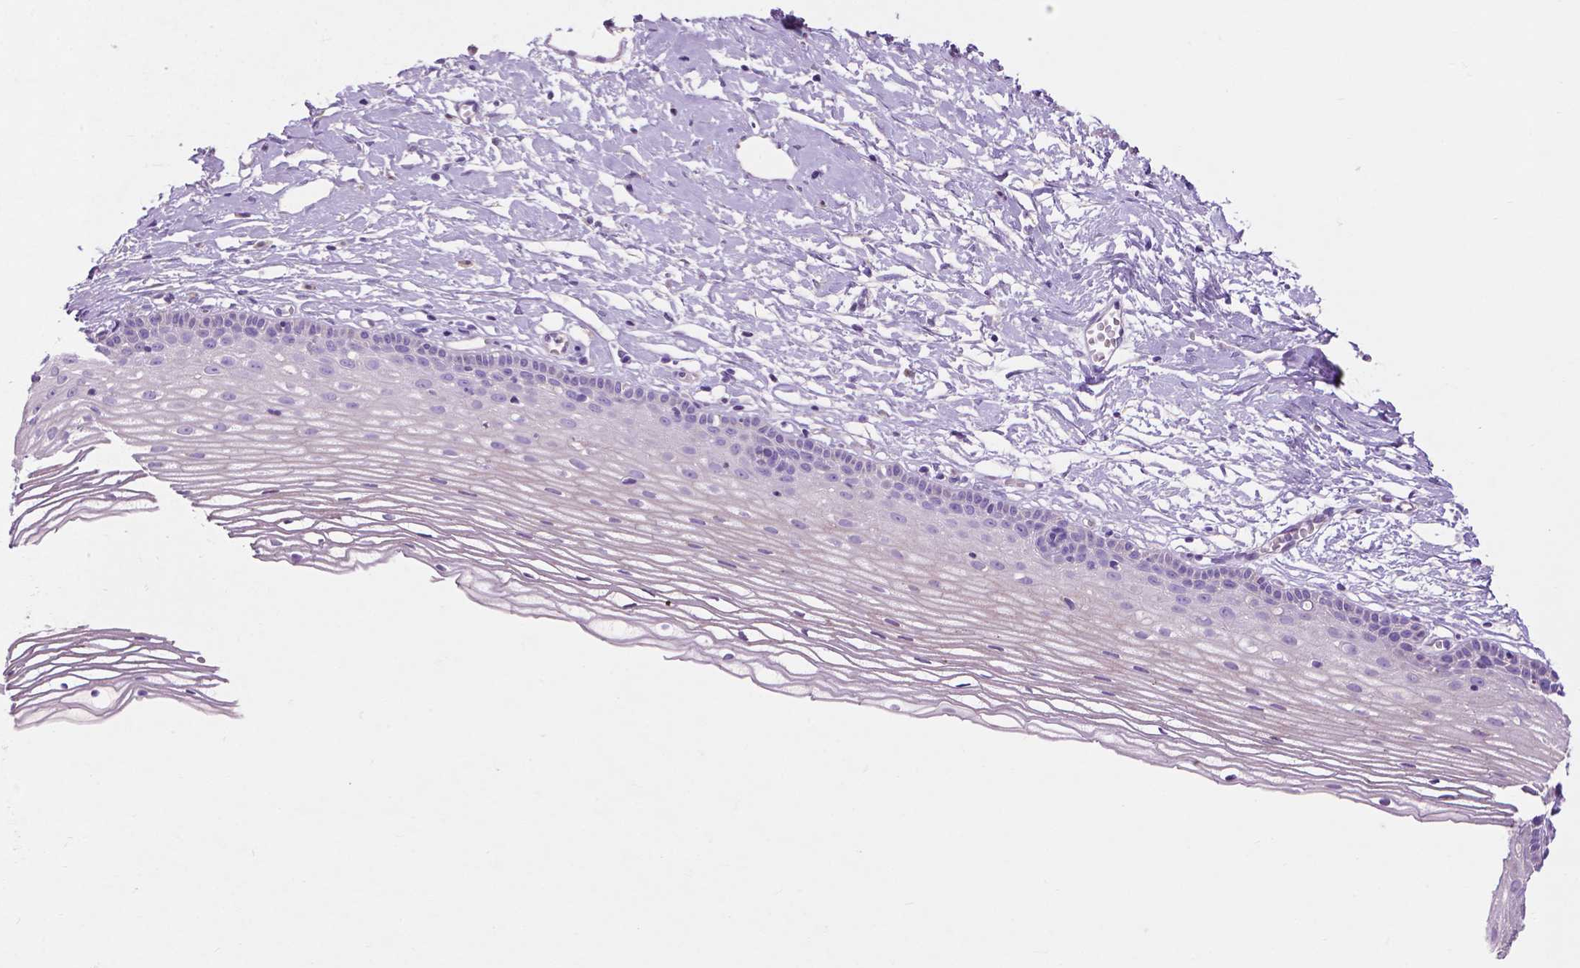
{"staining": {"intensity": "negative", "quantity": "none", "location": "none"}, "tissue": "cervix", "cell_type": "Glandular cells", "image_type": "normal", "snomed": [{"axis": "morphology", "description": "Normal tissue, NOS"}, {"axis": "topography", "description": "Cervix"}], "caption": "Glandular cells show no significant expression in benign cervix. The staining was performed using DAB to visualize the protein expression in brown, while the nuclei were stained in blue with hematoxylin (Magnification: 20x).", "gene": "NOXO1", "patient": {"sex": "female", "age": 40}}